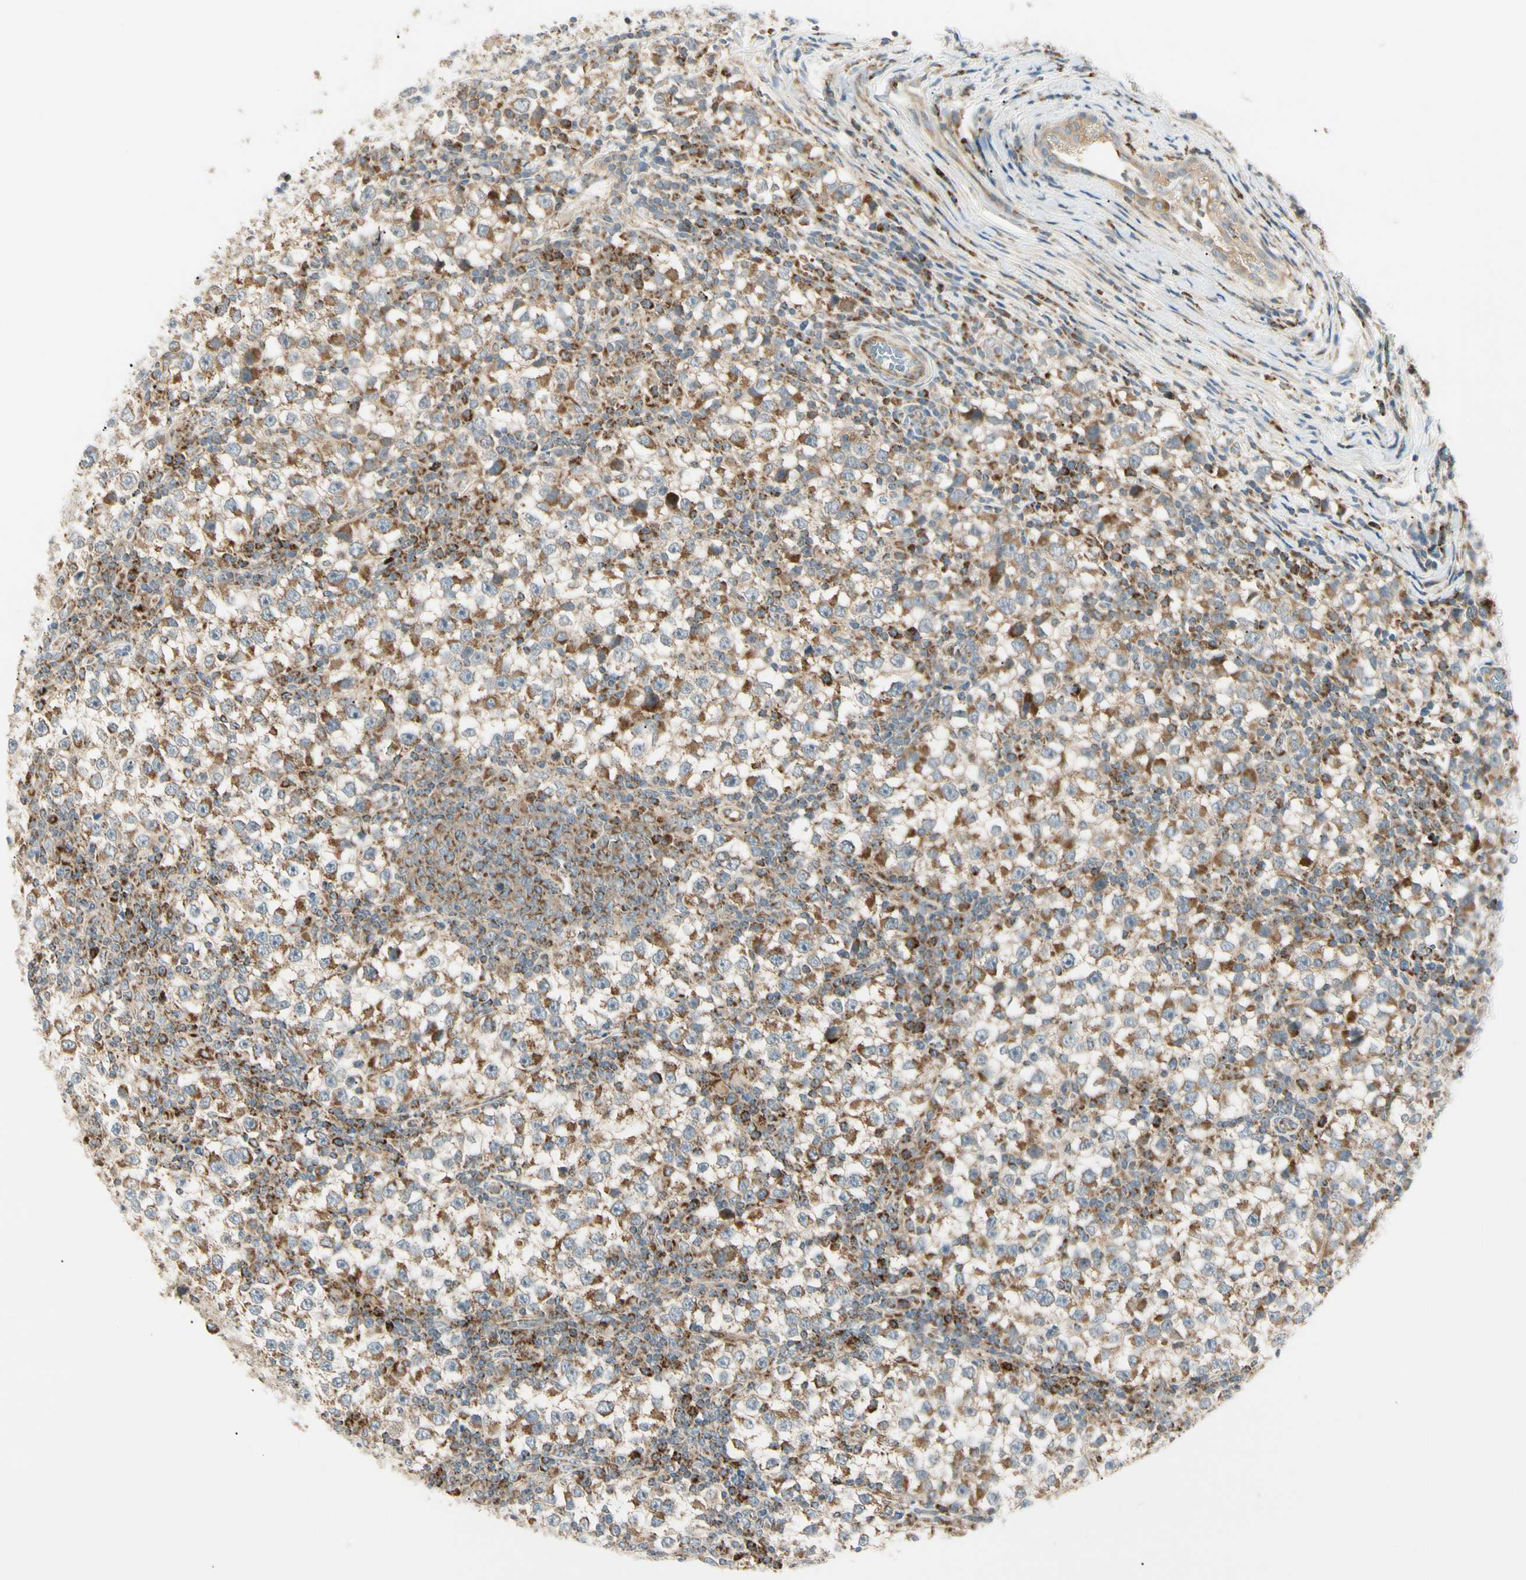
{"staining": {"intensity": "moderate", "quantity": ">75%", "location": "cytoplasmic/membranous"}, "tissue": "testis cancer", "cell_type": "Tumor cells", "image_type": "cancer", "snomed": [{"axis": "morphology", "description": "Seminoma, NOS"}, {"axis": "topography", "description": "Testis"}], "caption": "Tumor cells reveal medium levels of moderate cytoplasmic/membranous expression in approximately >75% of cells in testis cancer.", "gene": "TBC1D10A", "patient": {"sex": "male", "age": 65}}